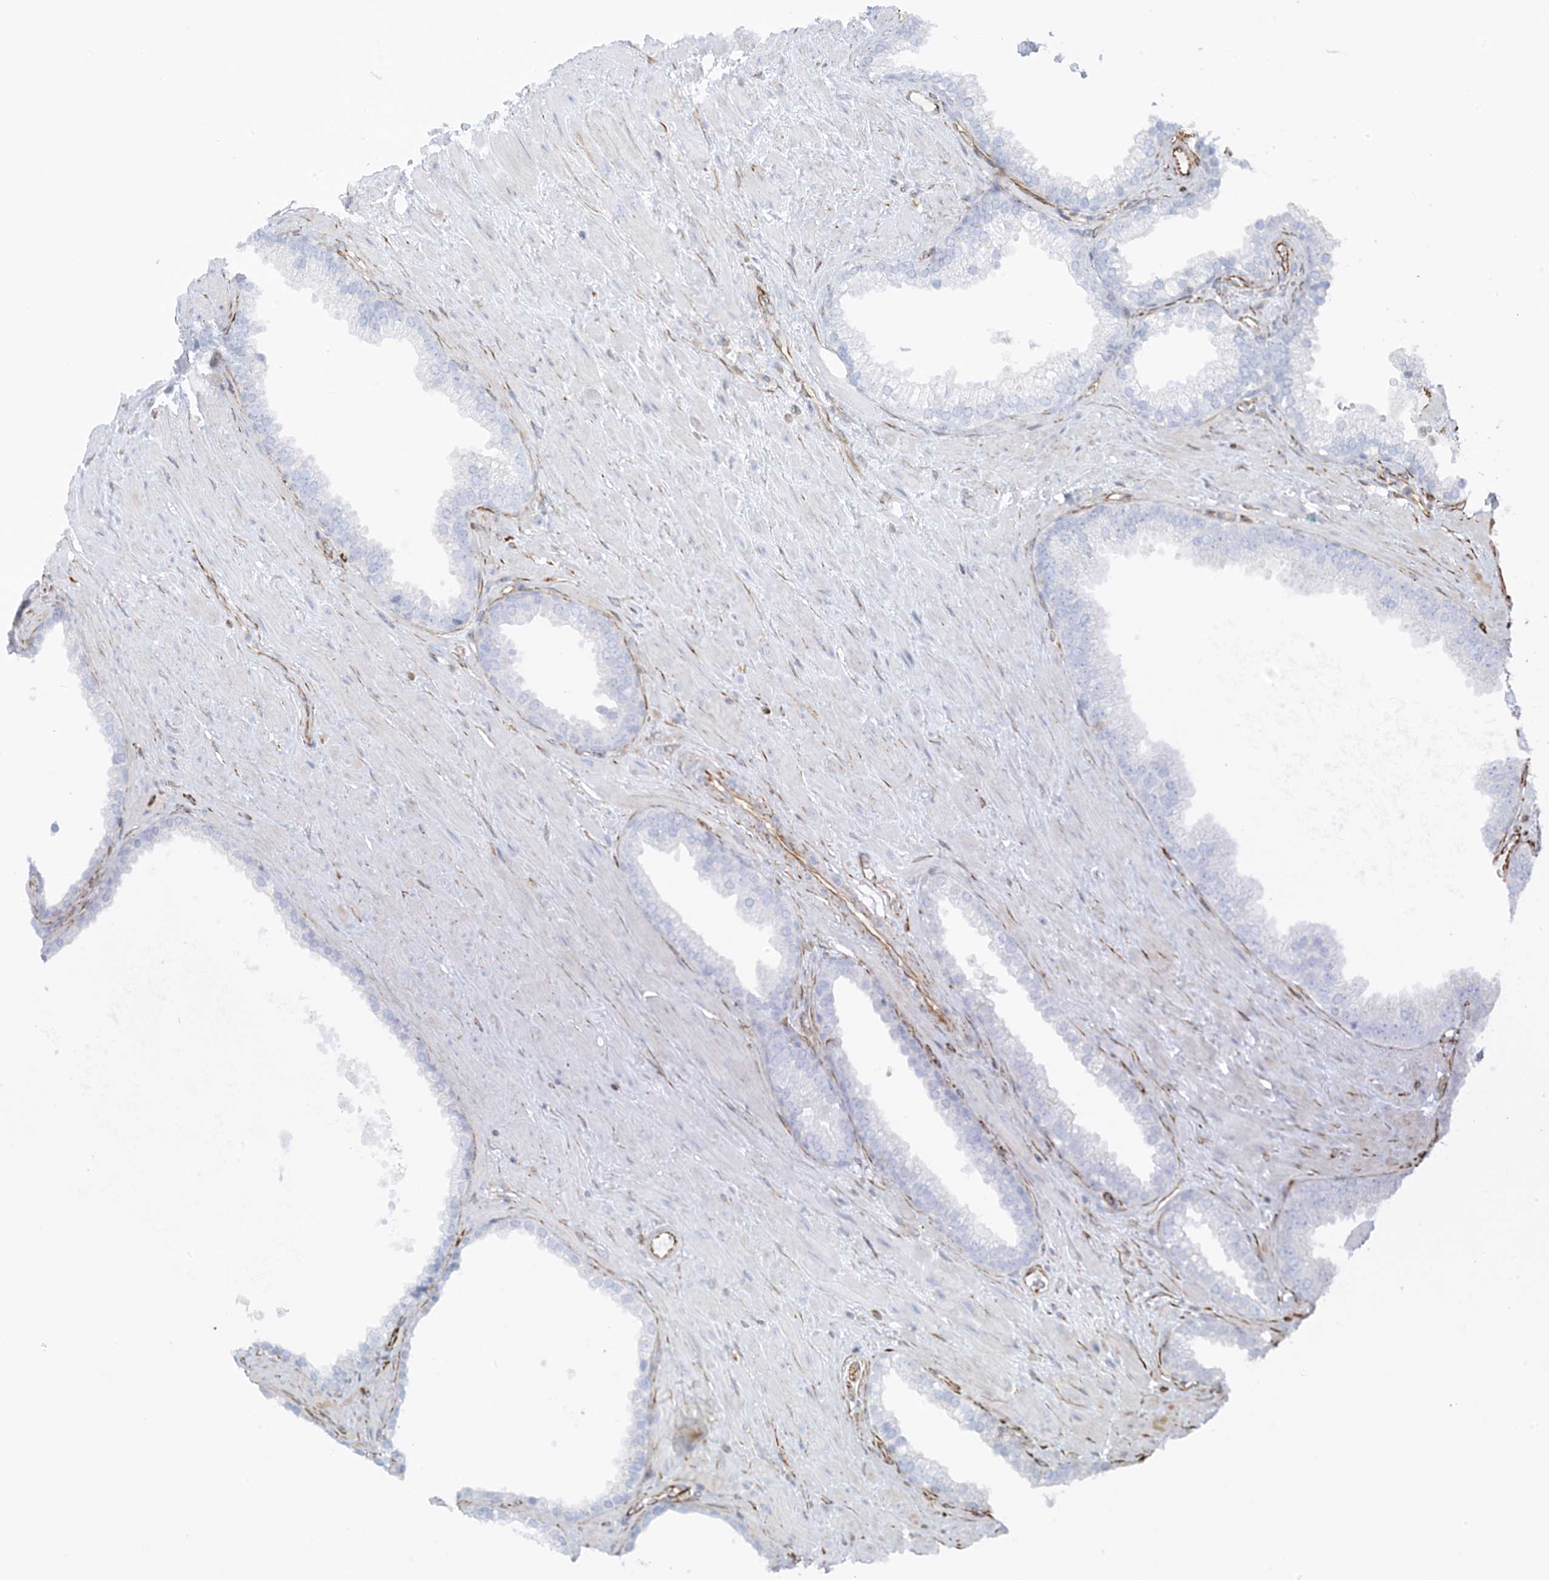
{"staining": {"intensity": "negative", "quantity": "none", "location": "none"}, "tissue": "prostate cancer", "cell_type": "Tumor cells", "image_type": "cancer", "snomed": [{"axis": "morphology", "description": "Adenocarcinoma, Low grade"}, {"axis": "topography", "description": "Prostate"}], "caption": "This is a image of IHC staining of prostate adenocarcinoma (low-grade), which shows no expression in tumor cells.", "gene": "PID1", "patient": {"sex": "male", "age": 62}}